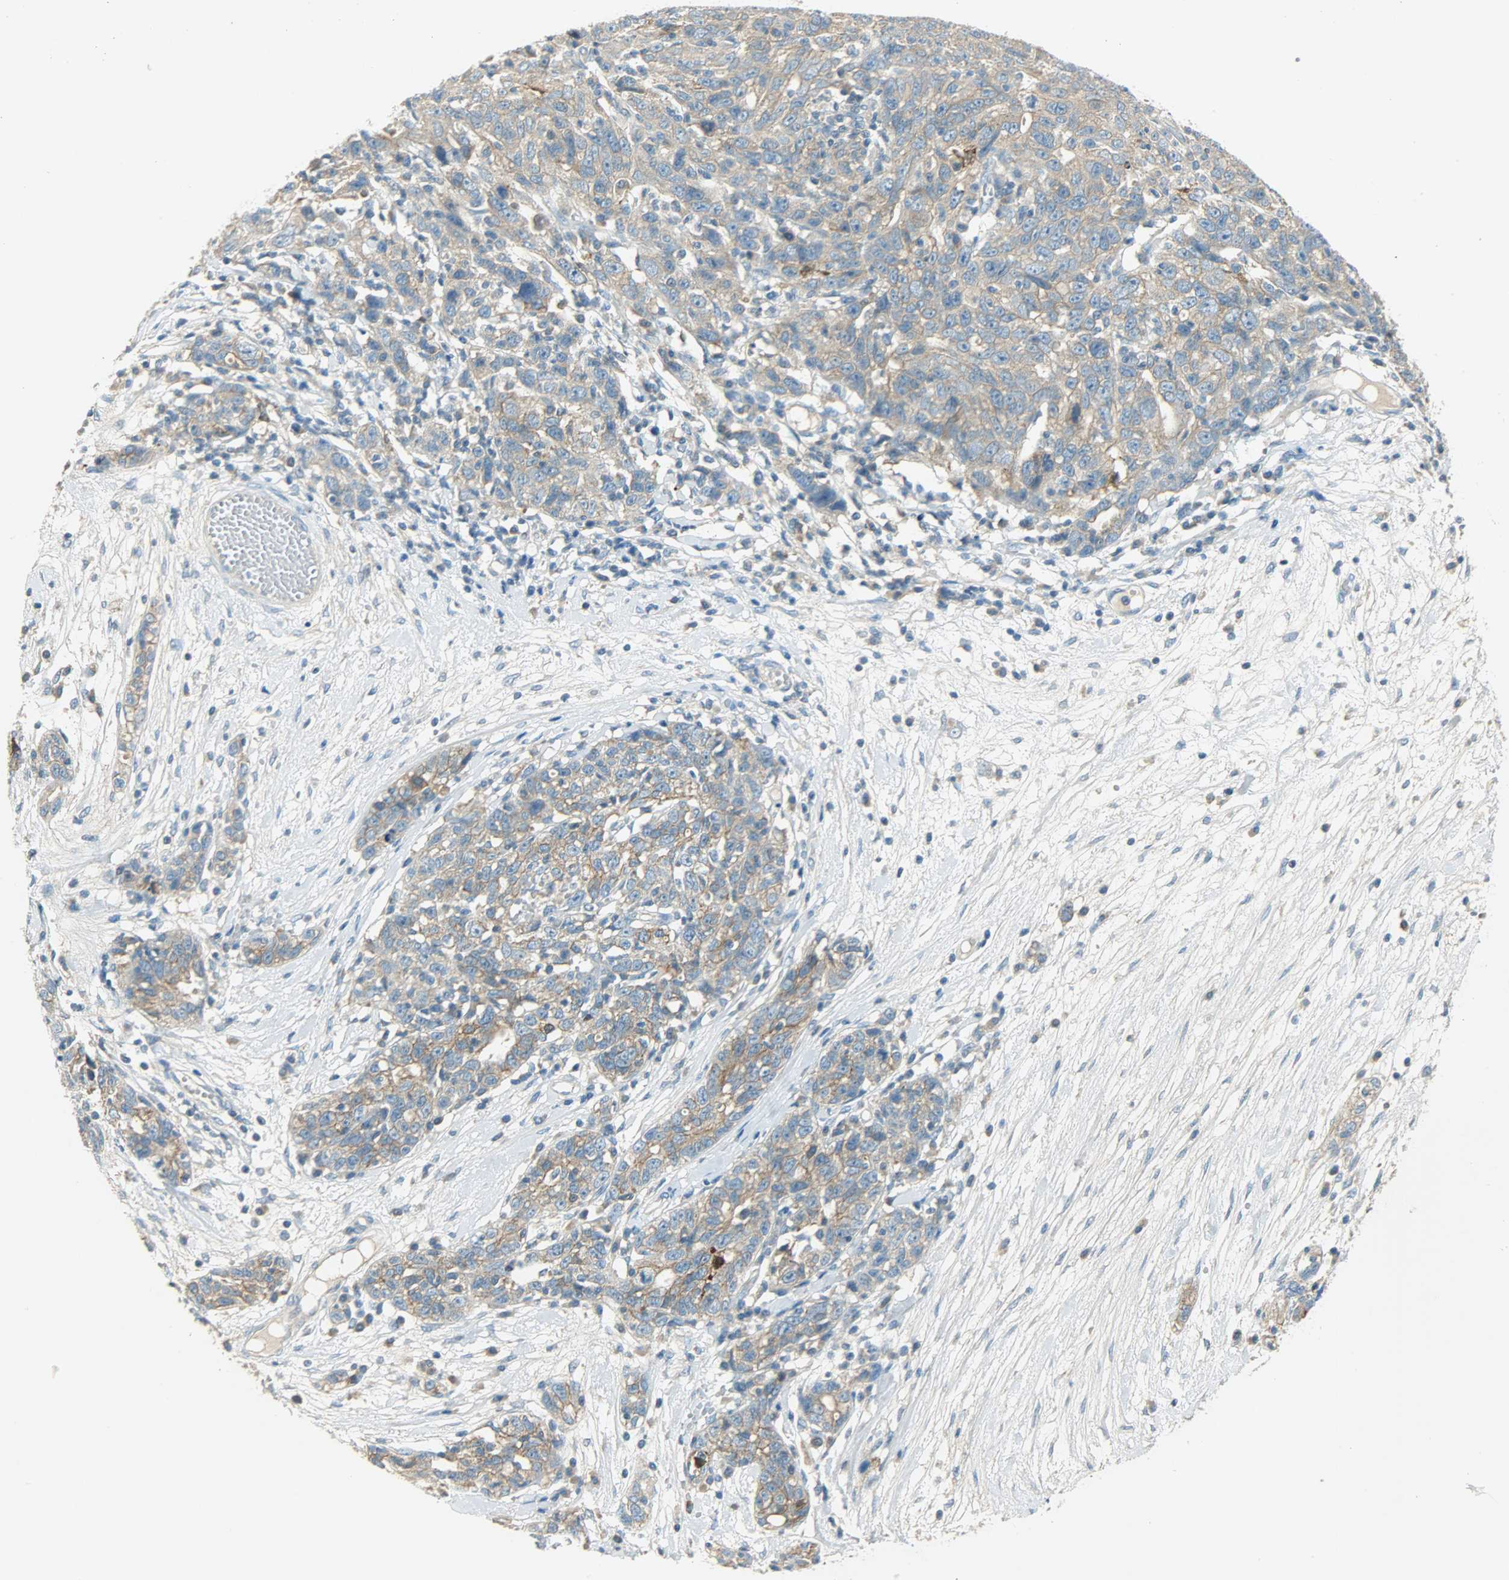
{"staining": {"intensity": "moderate", "quantity": ">75%", "location": "cytoplasmic/membranous"}, "tissue": "ovarian cancer", "cell_type": "Tumor cells", "image_type": "cancer", "snomed": [{"axis": "morphology", "description": "Cystadenocarcinoma, serous, NOS"}, {"axis": "topography", "description": "Ovary"}], "caption": "This histopathology image demonstrates immunohistochemistry (IHC) staining of human ovarian serous cystadenocarcinoma, with medium moderate cytoplasmic/membranous staining in about >75% of tumor cells.", "gene": "DSG2", "patient": {"sex": "female", "age": 71}}